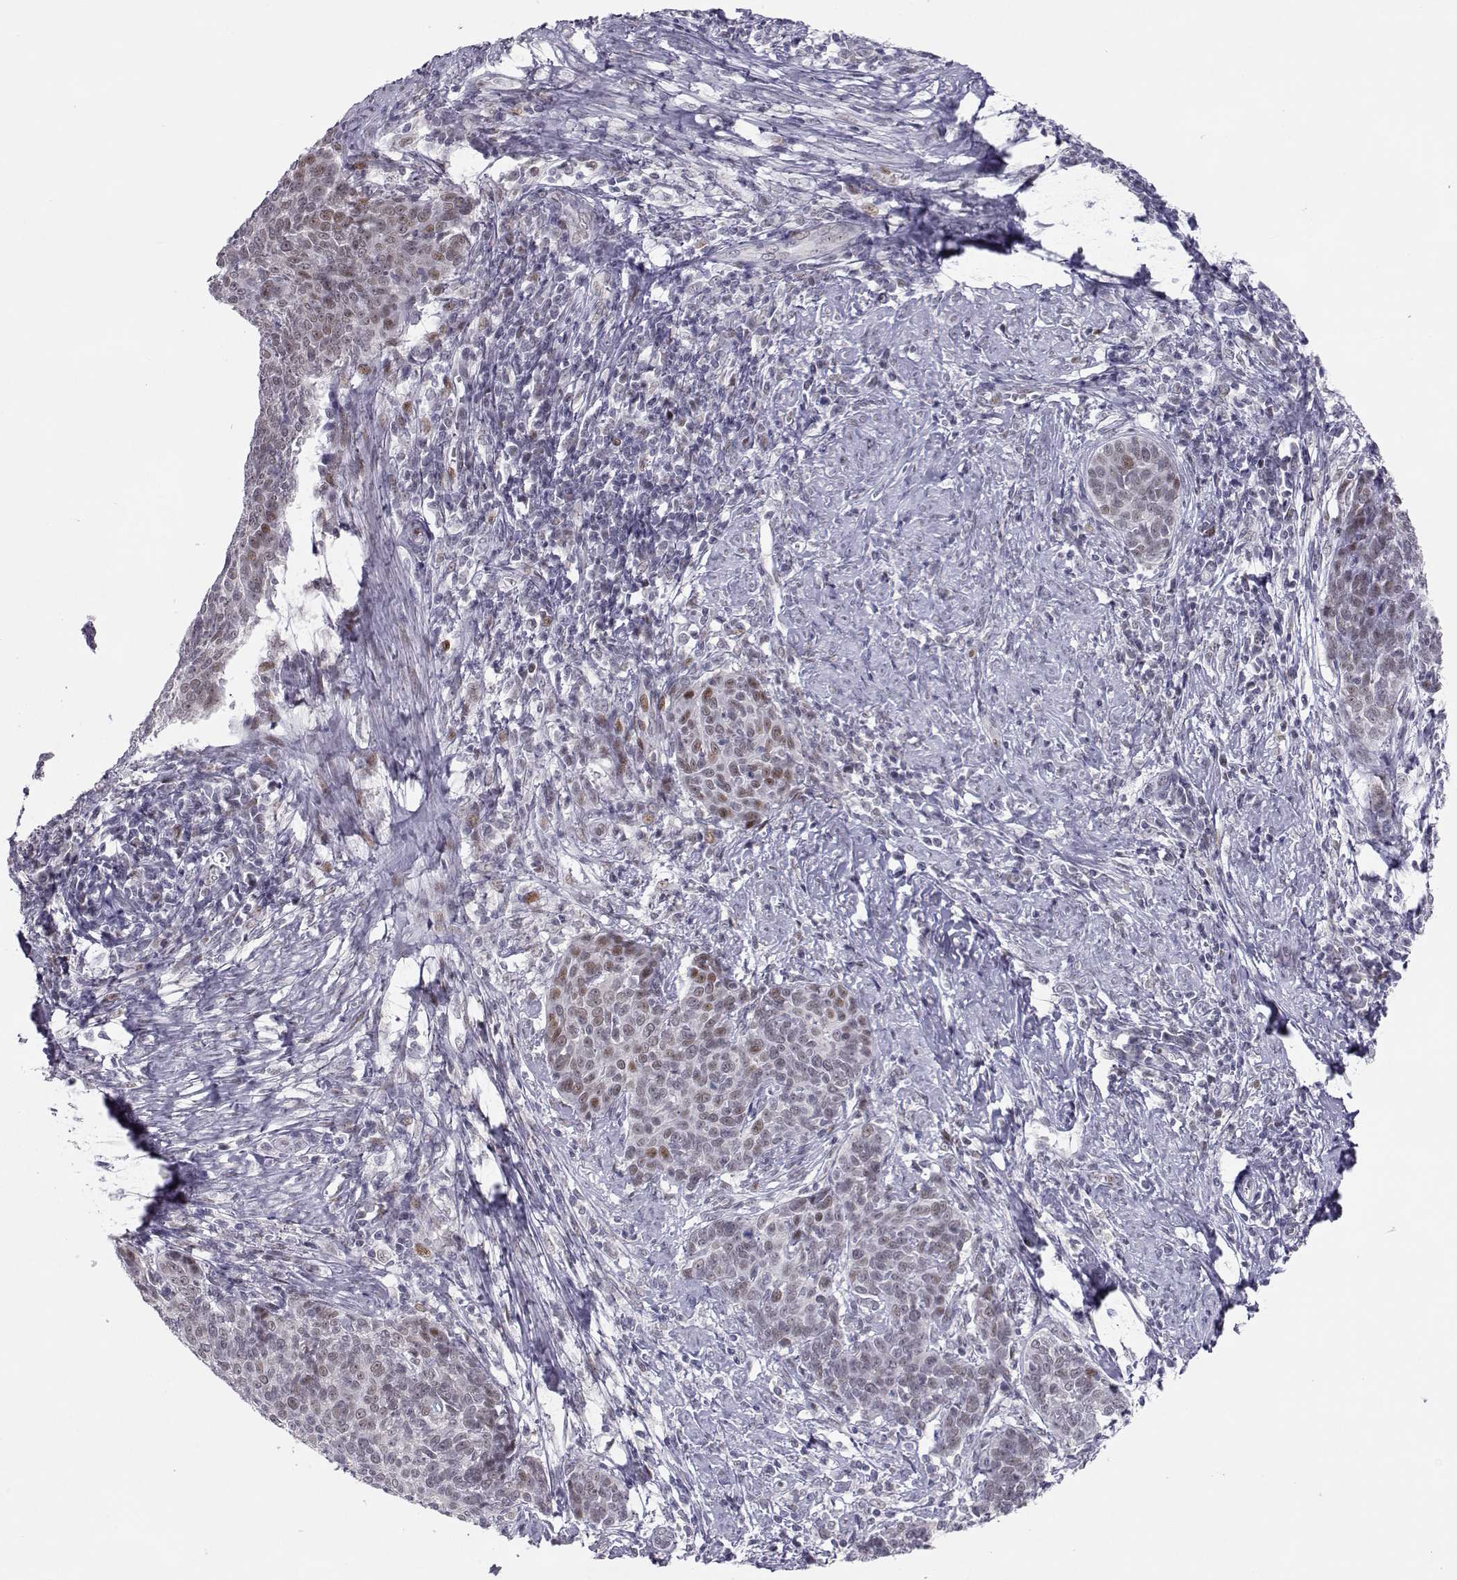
{"staining": {"intensity": "moderate", "quantity": "<25%", "location": "nuclear"}, "tissue": "cervical cancer", "cell_type": "Tumor cells", "image_type": "cancer", "snomed": [{"axis": "morphology", "description": "Squamous cell carcinoma, NOS"}, {"axis": "topography", "description": "Cervix"}], "caption": "Protein expression analysis of cervical cancer (squamous cell carcinoma) reveals moderate nuclear expression in approximately <25% of tumor cells.", "gene": "SIX6", "patient": {"sex": "female", "age": 39}}